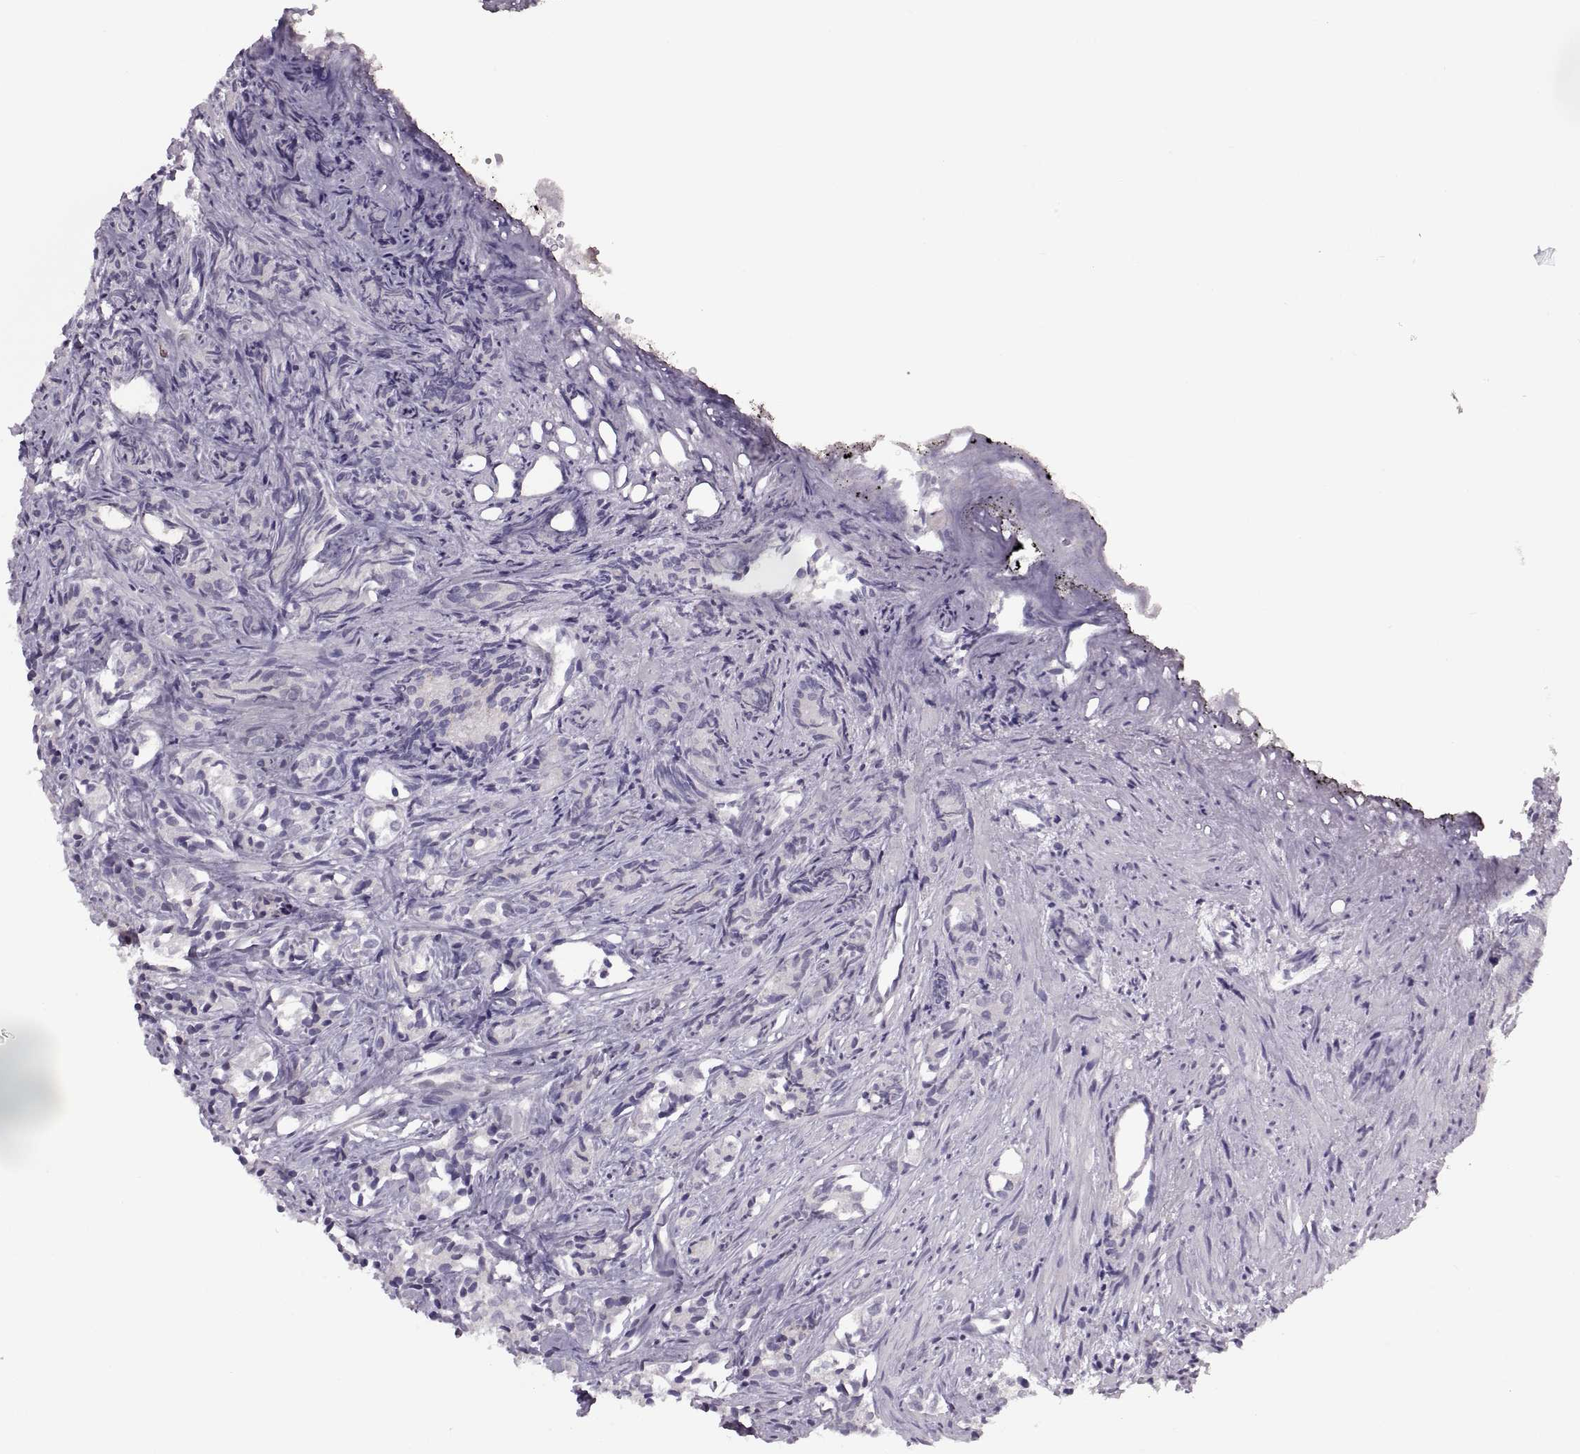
{"staining": {"intensity": "negative", "quantity": "none", "location": "none"}, "tissue": "prostate cancer", "cell_type": "Tumor cells", "image_type": "cancer", "snomed": [{"axis": "morphology", "description": "Adenocarcinoma, High grade"}, {"axis": "topography", "description": "Prostate"}], "caption": "The micrograph reveals no significant expression in tumor cells of adenocarcinoma (high-grade) (prostate).", "gene": "OTP", "patient": {"sex": "male", "age": 84}}